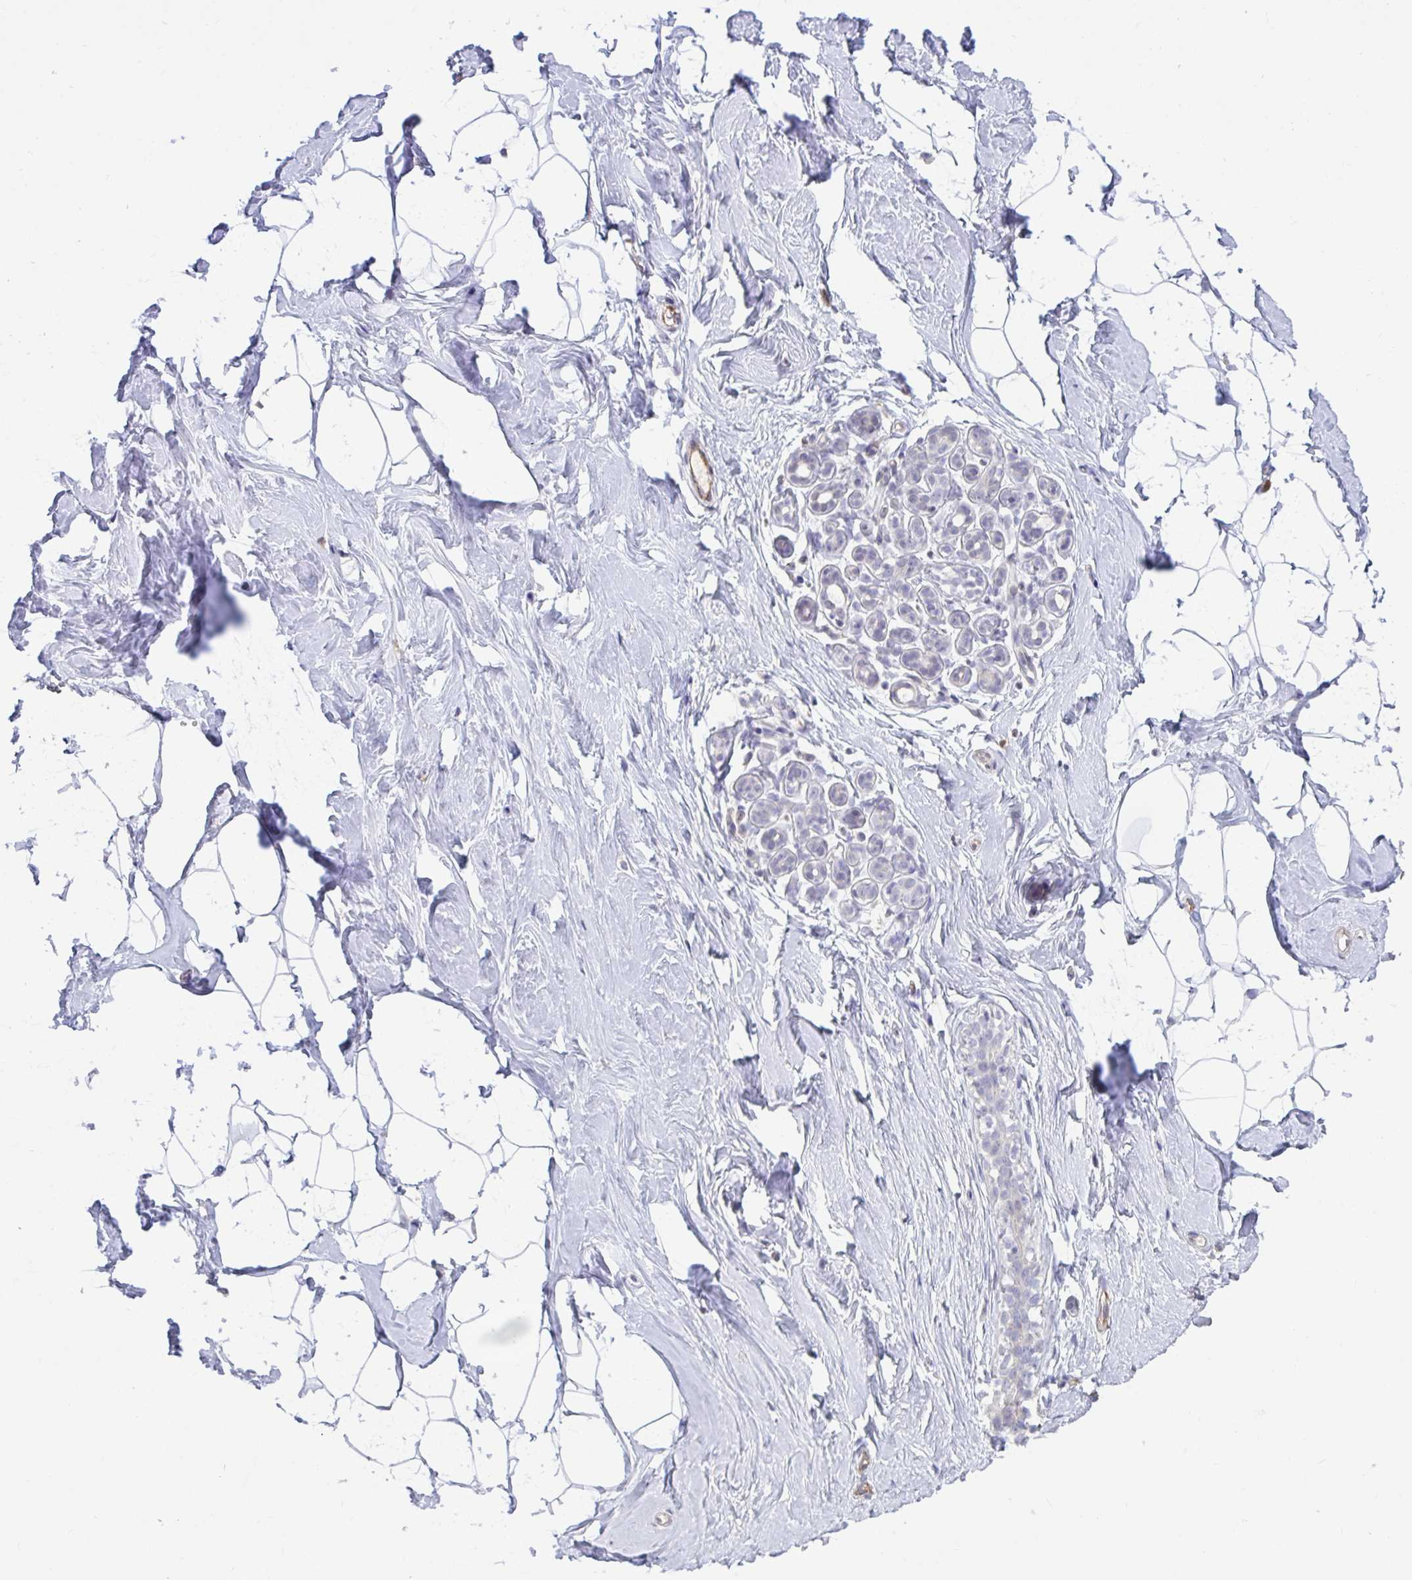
{"staining": {"intensity": "negative", "quantity": "none", "location": "none"}, "tissue": "breast", "cell_type": "Adipocytes", "image_type": "normal", "snomed": [{"axis": "morphology", "description": "Normal tissue, NOS"}, {"axis": "topography", "description": "Breast"}], "caption": "Immunohistochemistry photomicrograph of unremarkable breast stained for a protein (brown), which displays no staining in adipocytes. (Immunohistochemistry (ihc), brightfield microscopy, high magnification).", "gene": "SEMA6B", "patient": {"sex": "female", "age": 32}}